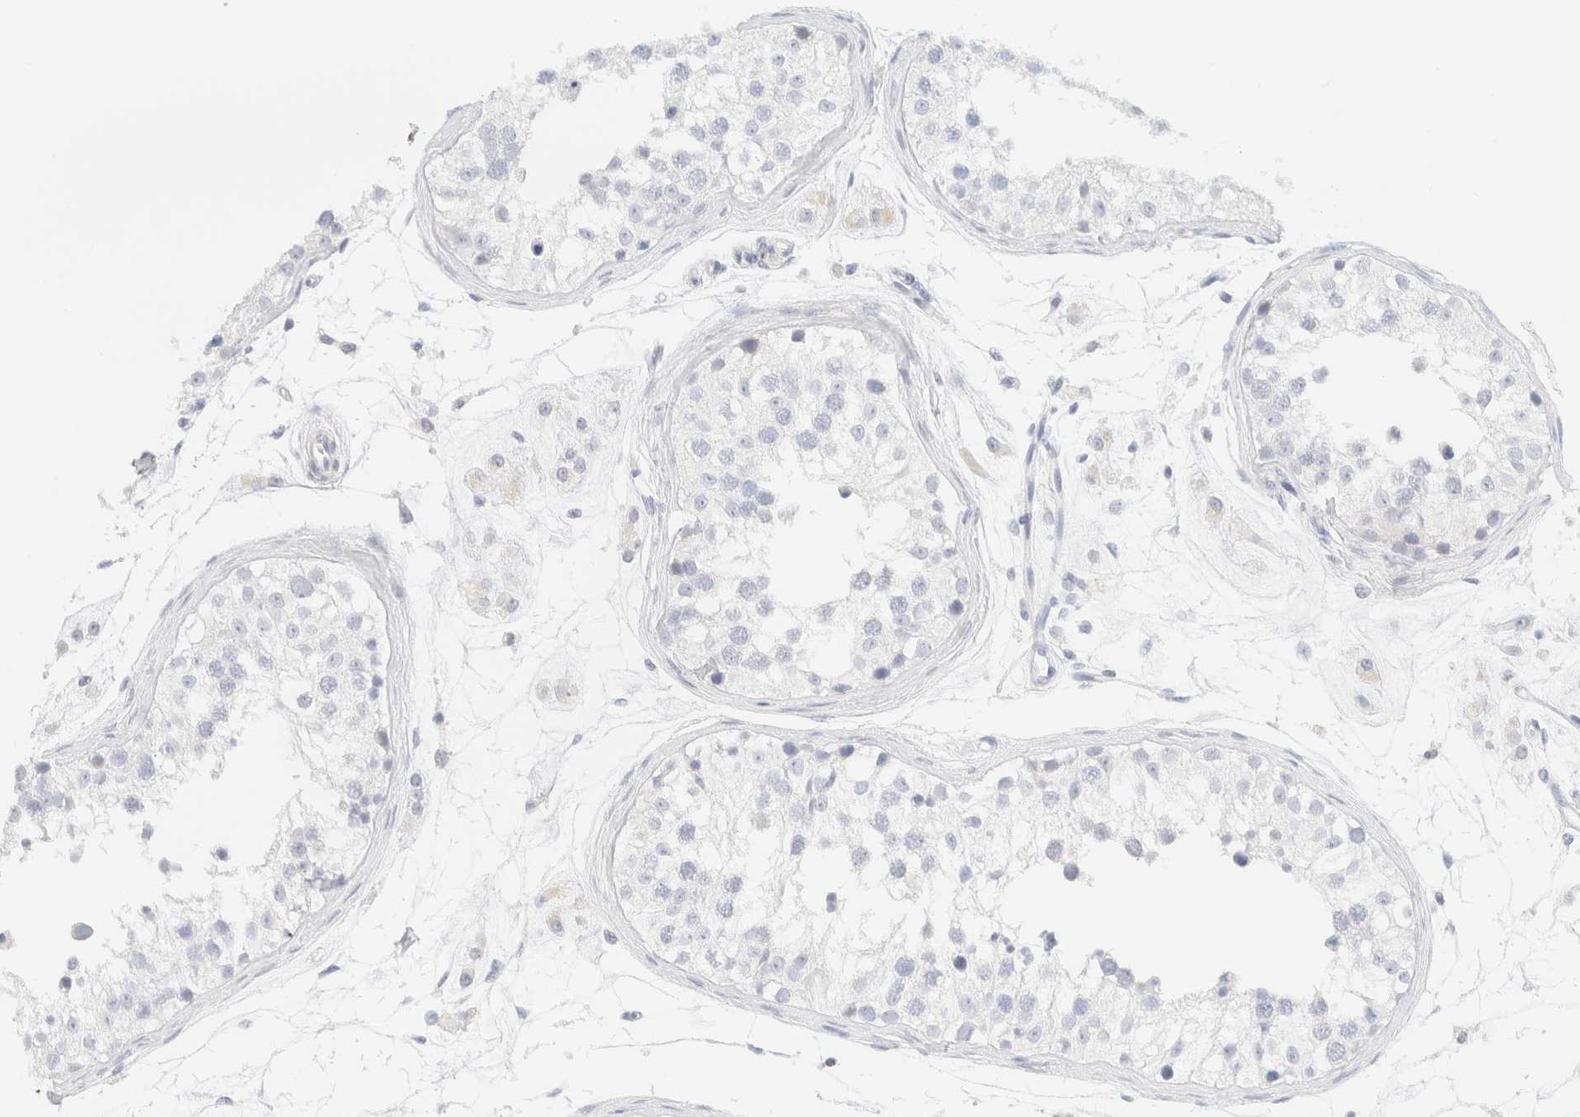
{"staining": {"intensity": "negative", "quantity": "none", "location": "none"}, "tissue": "testis", "cell_type": "Cells in seminiferous ducts", "image_type": "normal", "snomed": [{"axis": "morphology", "description": "Normal tissue, NOS"}, {"axis": "morphology", "description": "Adenocarcinoma, metastatic, NOS"}, {"axis": "topography", "description": "Testis"}], "caption": "Immunohistochemical staining of benign human testis reveals no significant expression in cells in seminiferous ducts.", "gene": "IKZF3", "patient": {"sex": "male", "age": 26}}